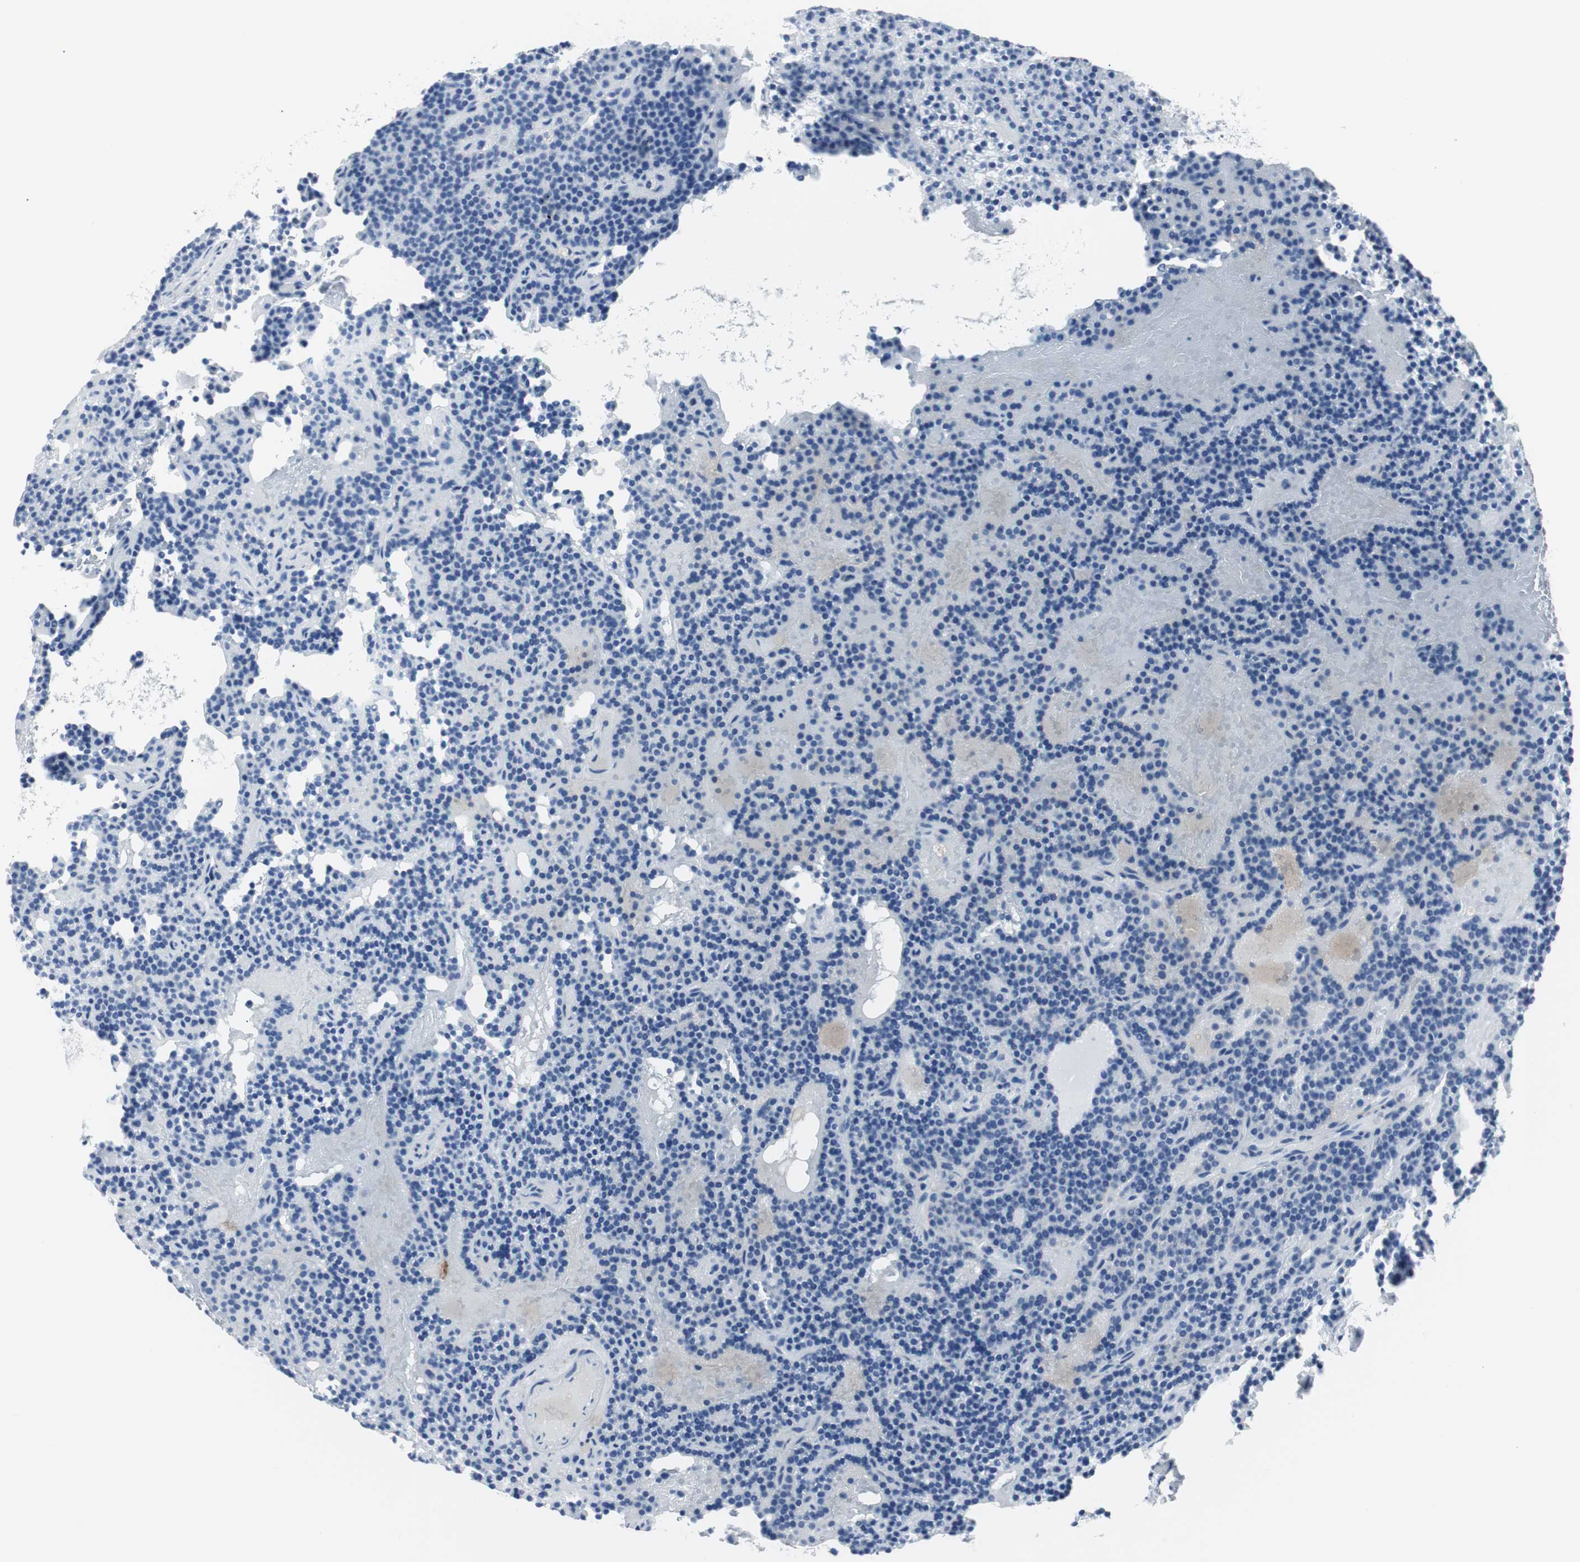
{"staining": {"intensity": "negative", "quantity": "none", "location": "none"}, "tissue": "parathyroid gland", "cell_type": "Glandular cells", "image_type": "normal", "snomed": [{"axis": "morphology", "description": "Normal tissue, NOS"}, {"axis": "topography", "description": "Parathyroid gland"}], "caption": "Glandular cells show no significant protein staining in unremarkable parathyroid gland. (Immunohistochemistry, brightfield microscopy, high magnification).", "gene": "GAP43", "patient": {"sex": "male", "age": 66}}